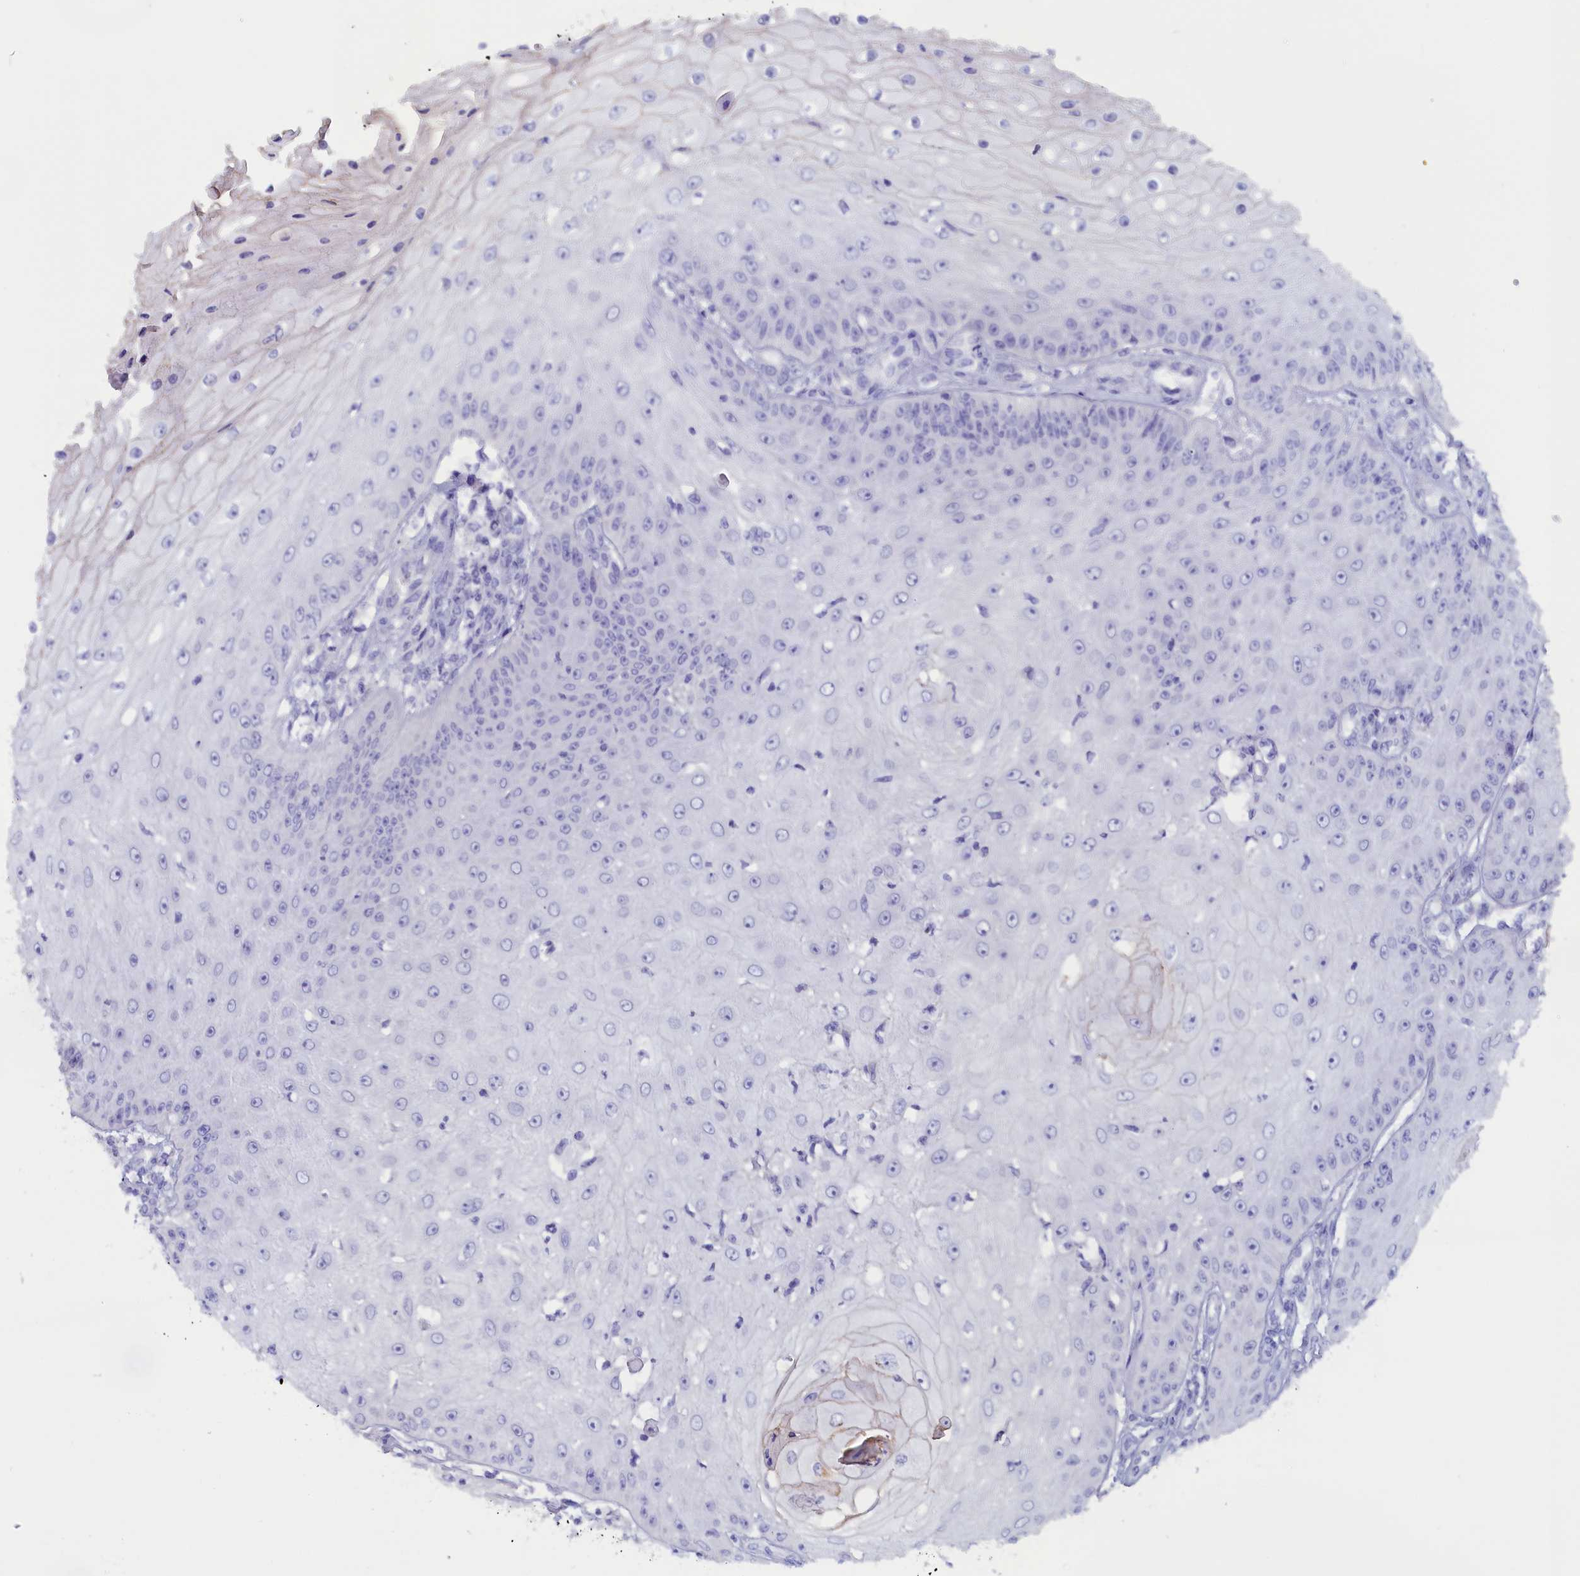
{"staining": {"intensity": "negative", "quantity": "none", "location": "none"}, "tissue": "skin cancer", "cell_type": "Tumor cells", "image_type": "cancer", "snomed": [{"axis": "morphology", "description": "Squamous cell carcinoma, NOS"}, {"axis": "topography", "description": "Skin"}], "caption": "This is an immunohistochemistry image of skin squamous cell carcinoma. There is no staining in tumor cells.", "gene": "ANKRD2", "patient": {"sex": "male", "age": 70}}